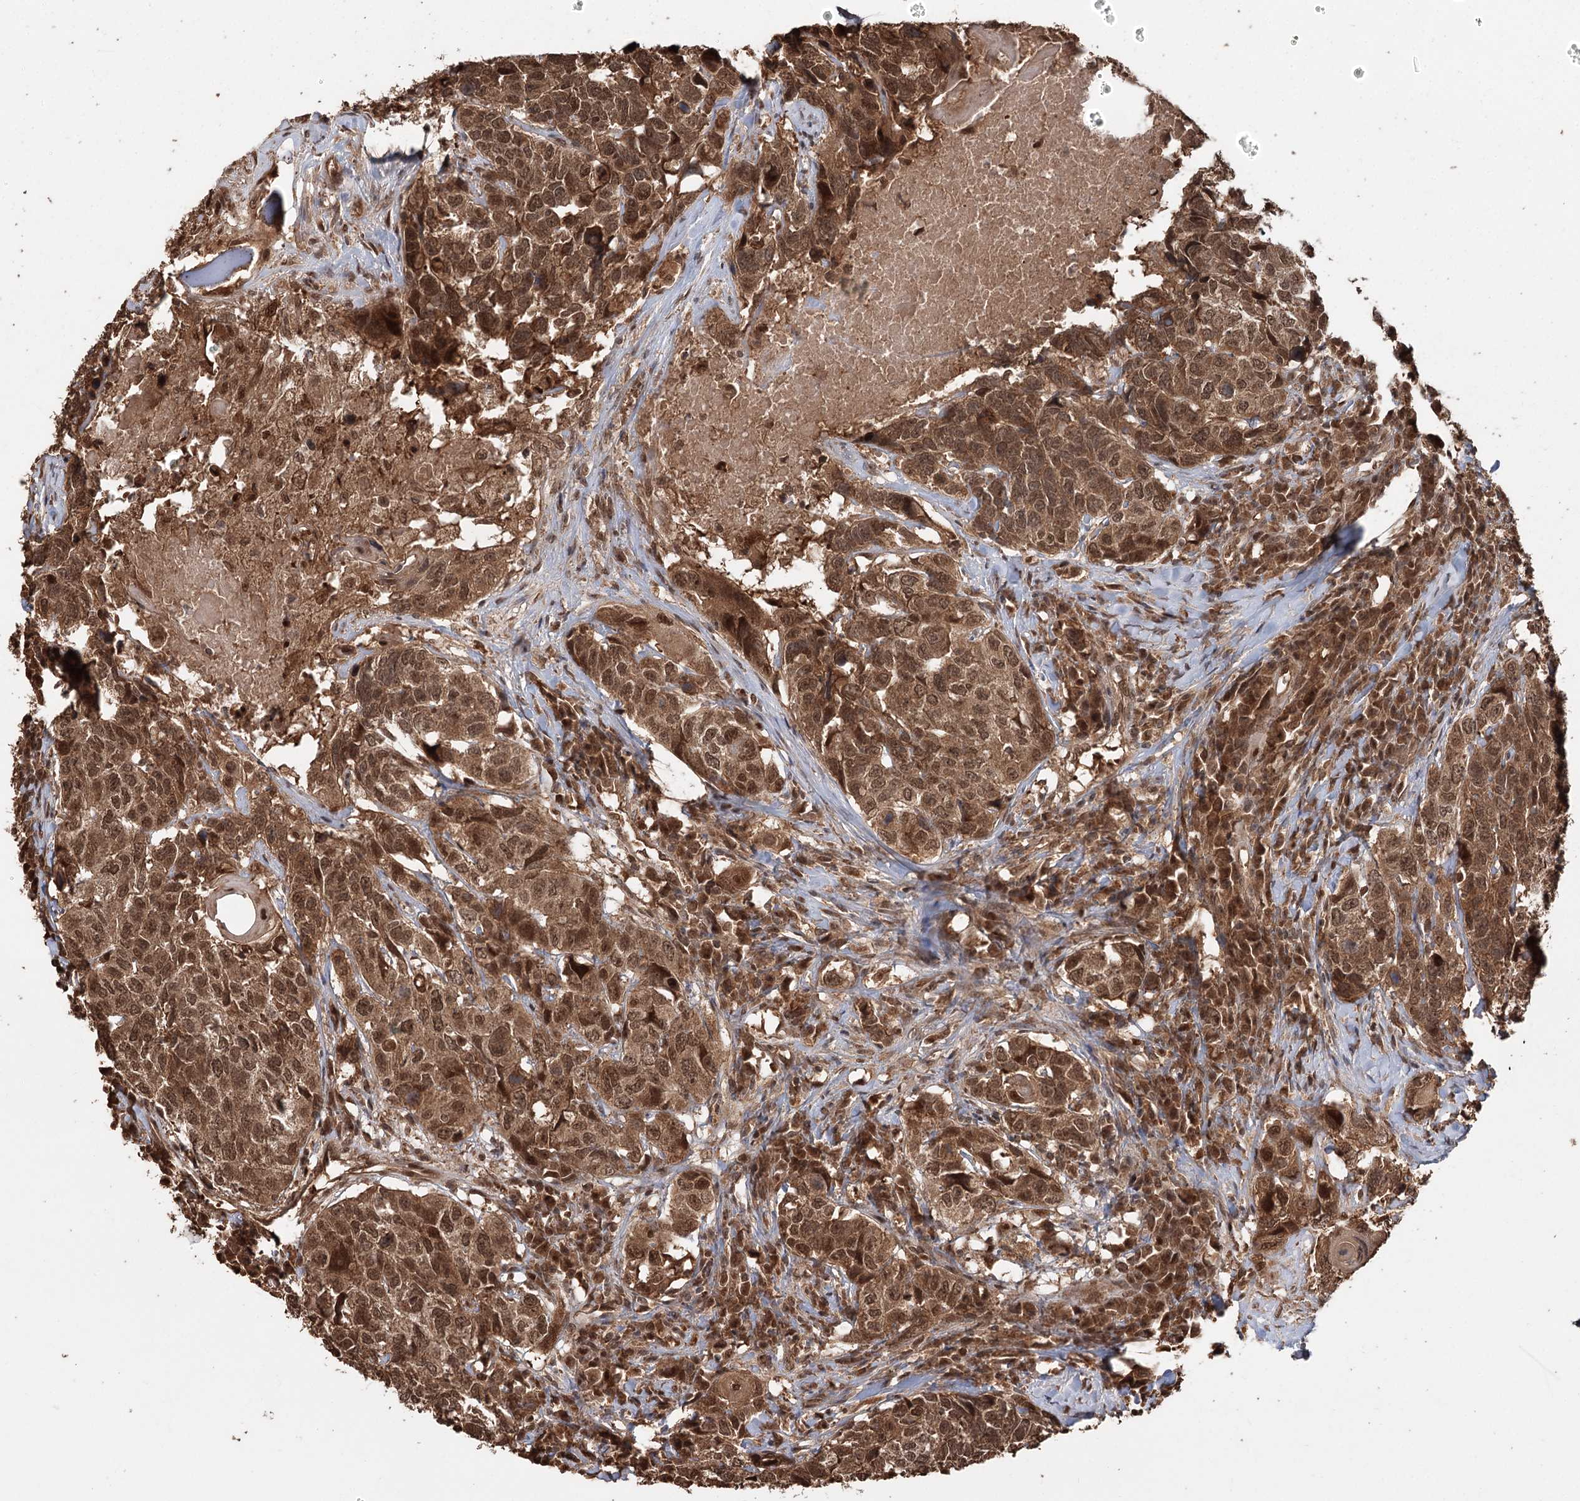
{"staining": {"intensity": "moderate", "quantity": ">75%", "location": "cytoplasmic/membranous,nuclear"}, "tissue": "head and neck cancer", "cell_type": "Tumor cells", "image_type": "cancer", "snomed": [{"axis": "morphology", "description": "Squamous cell carcinoma, NOS"}, {"axis": "topography", "description": "Head-Neck"}], "caption": "The image reveals immunohistochemical staining of head and neck cancer. There is moderate cytoplasmic/membranous and nuclear expression is seen in approximately >75% of tumor cells.", "gene": "N6AMT1", "patient": {"sex": "male", "age": 66}}